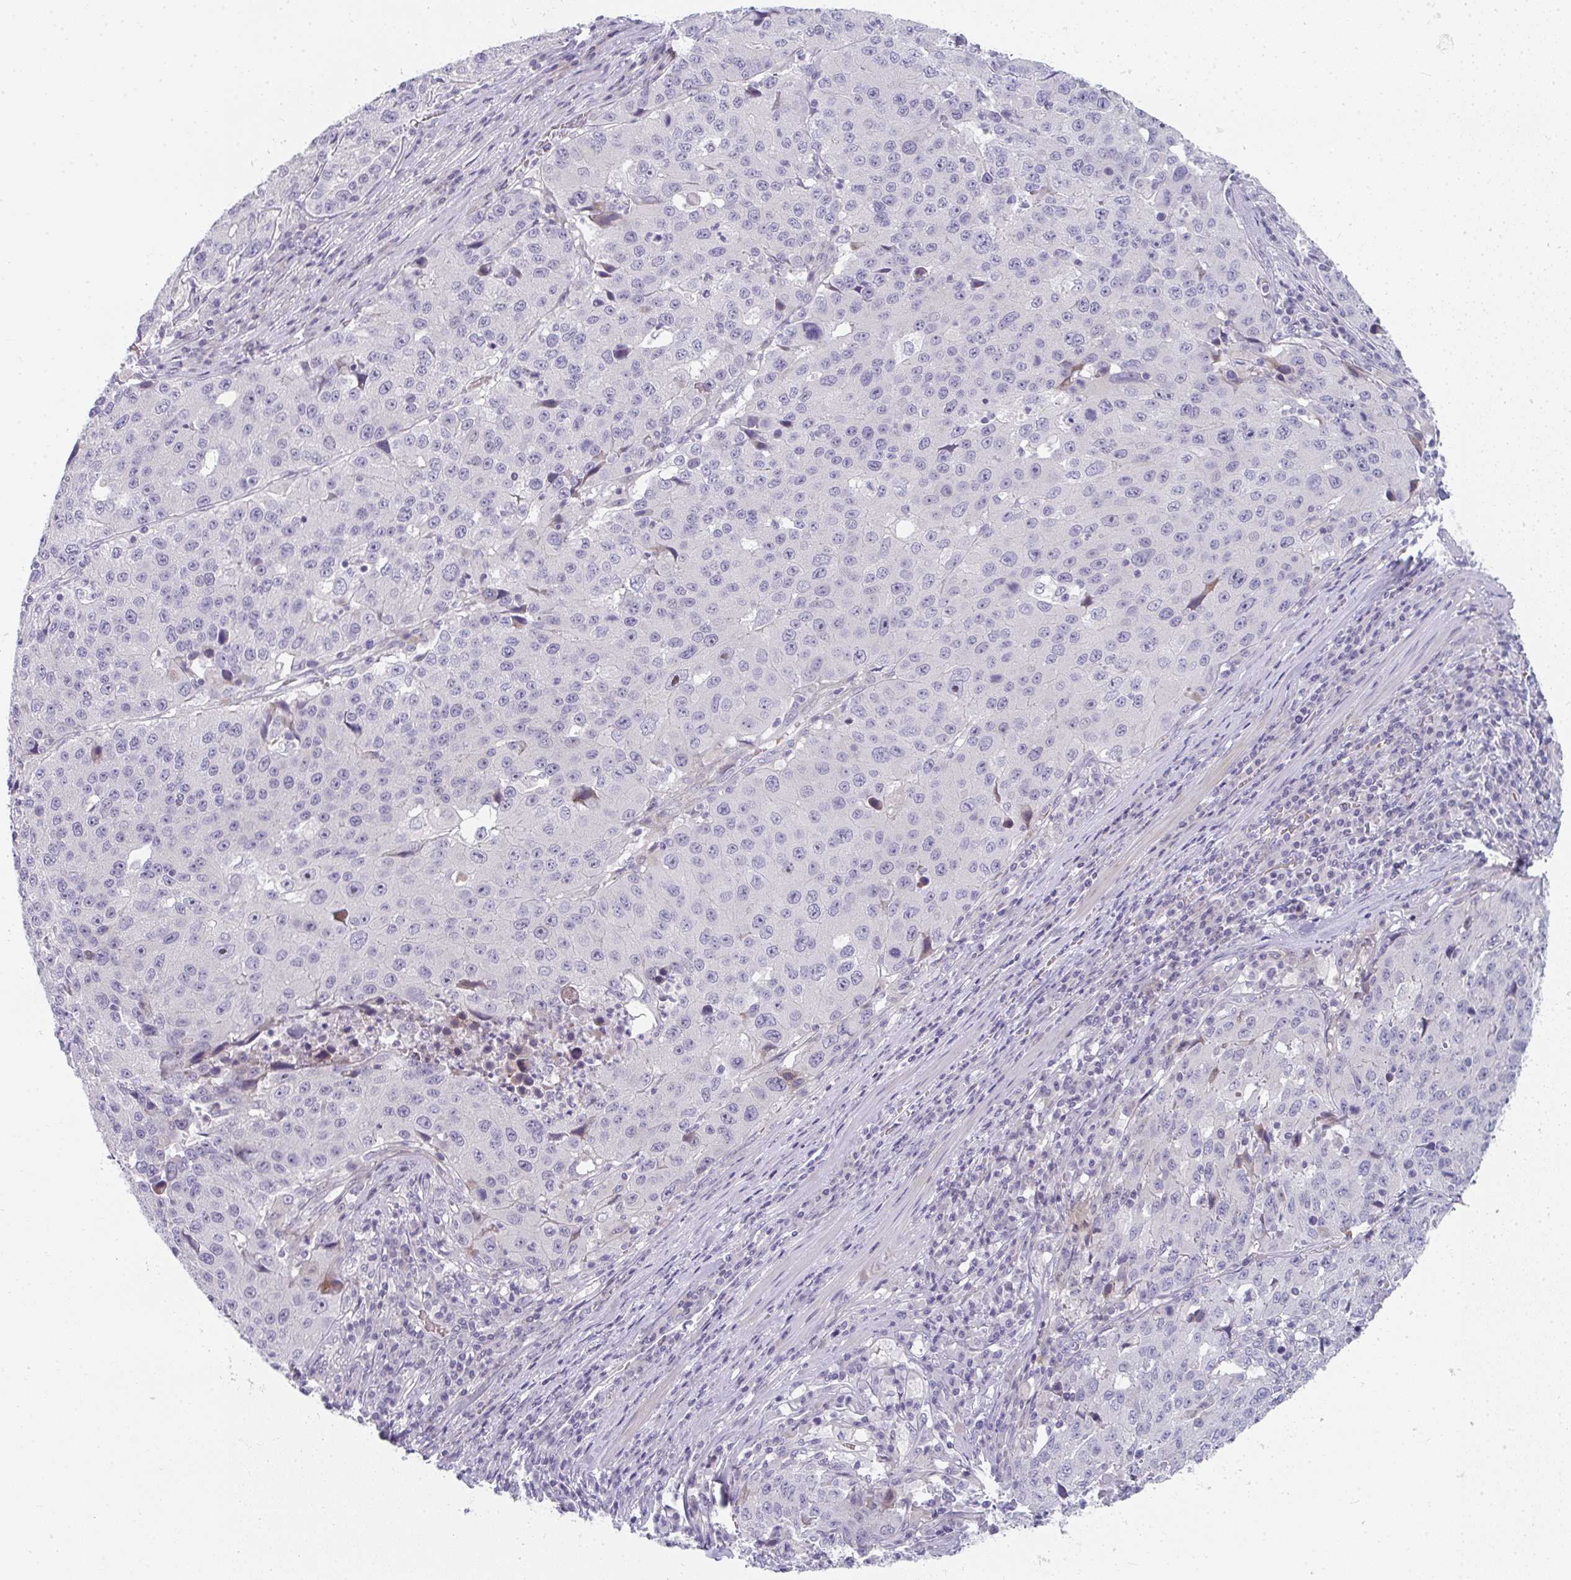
{"staining": {"intensity": "weak", "quantity": "<25%", "location": "cytoplasmic/membranous"}, "tissue": "stomach cancer", "cell_type": "Tumor cells", "image_type": "cancer", "snomed": [{"axis": "morphology", "description": "Adenocarcinoma, NOS"}, {"axis": "topography", "description": "Stomach"}], "caption": "Tumor cells show no significant protein positivity in adenocarcinoma (stomach).", "gene": "NEU2", "patient": {"sex": "male", "age": 71}}